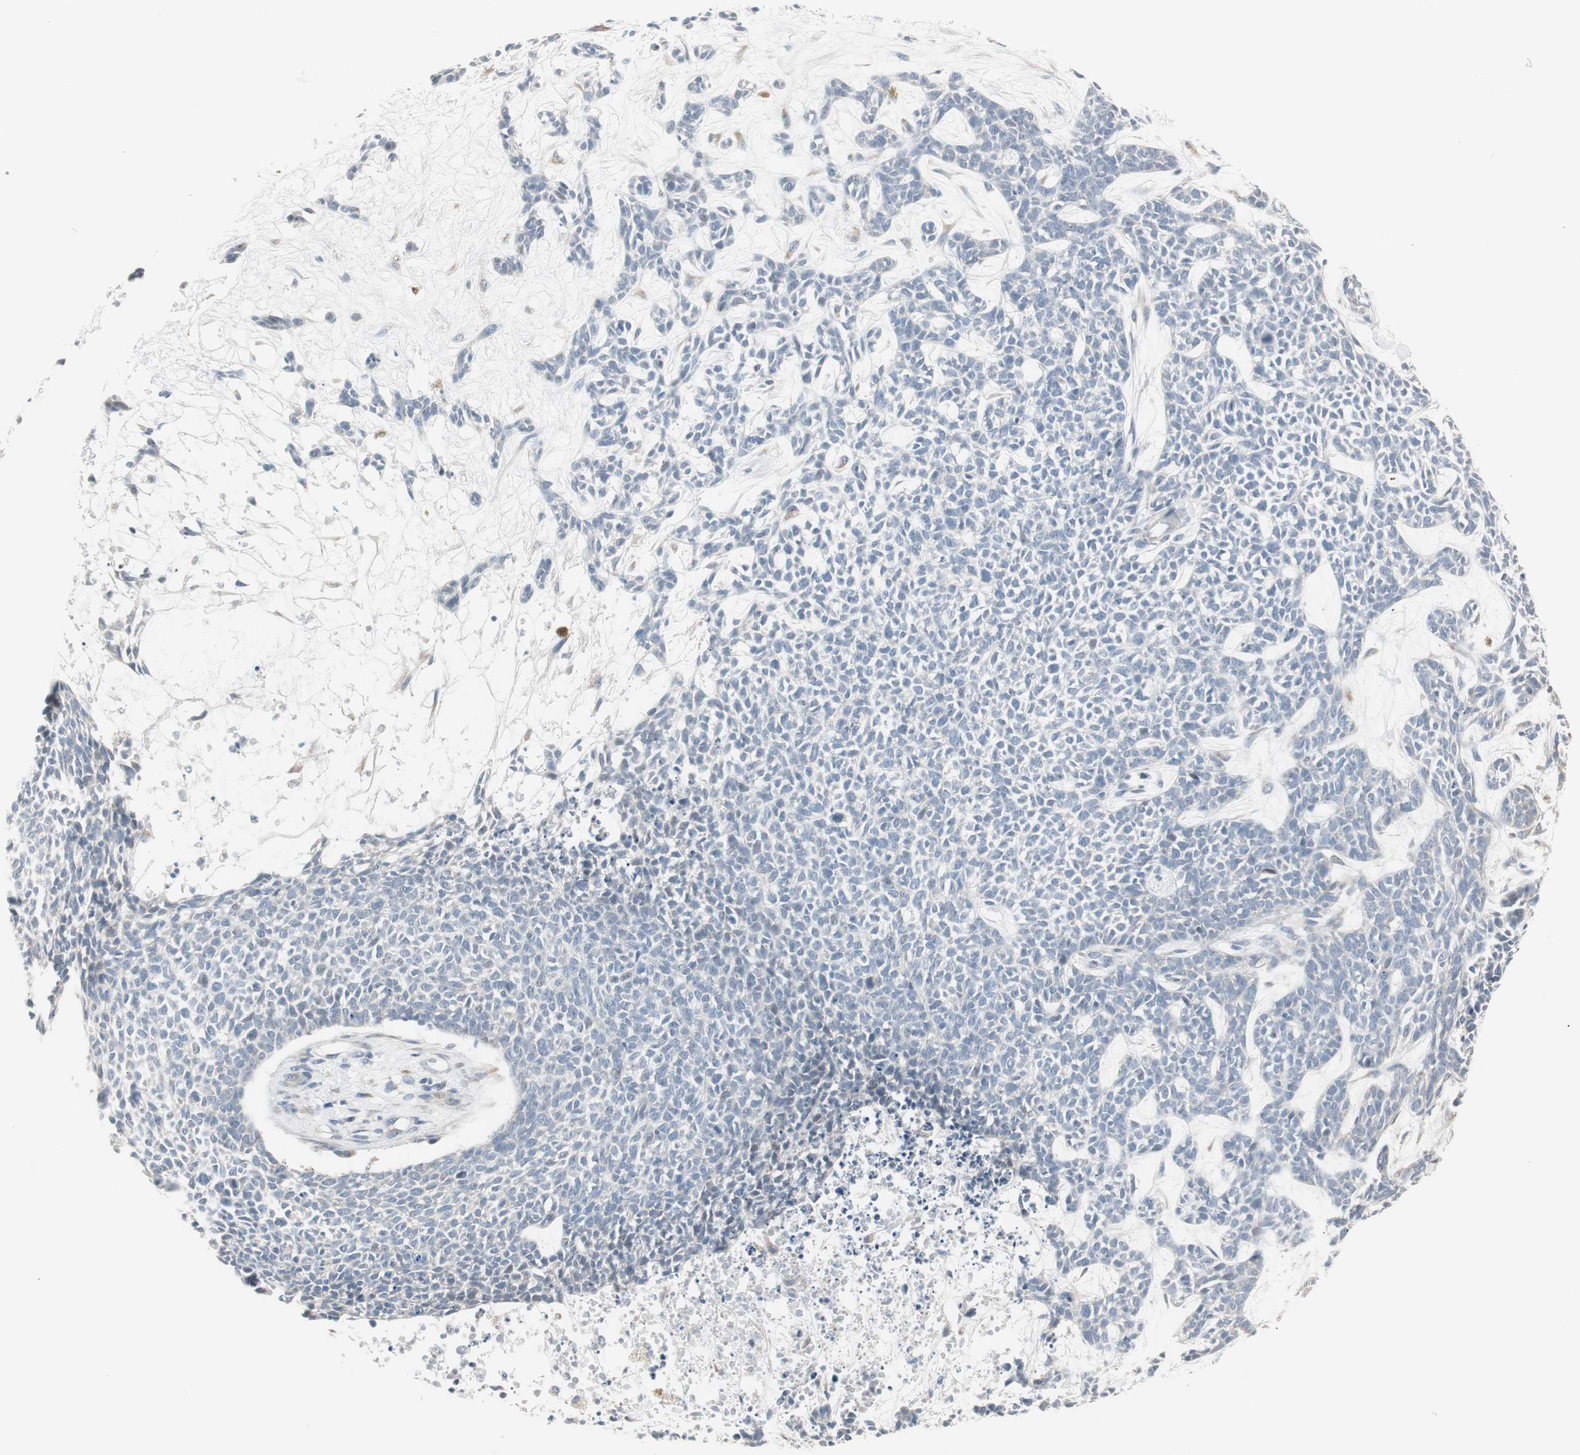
{"staining": {"intensity": "negative", "quantity": "none", "location": "none"}, "tissue": "skin cancer", "cell_type": "Tumor cells", "image_type": "cancer", "snomed": [{"axis": "morphology", "description": "Basal cell carcinoma"}, {"axis": "topography", "description": "Skin"}], "caption": "Tumor cells show no significant protein positivity in skin cancer (basal cell carcinoma).", "gene": "PDZK1", "patient": {"sex": "female", "age": 84}}